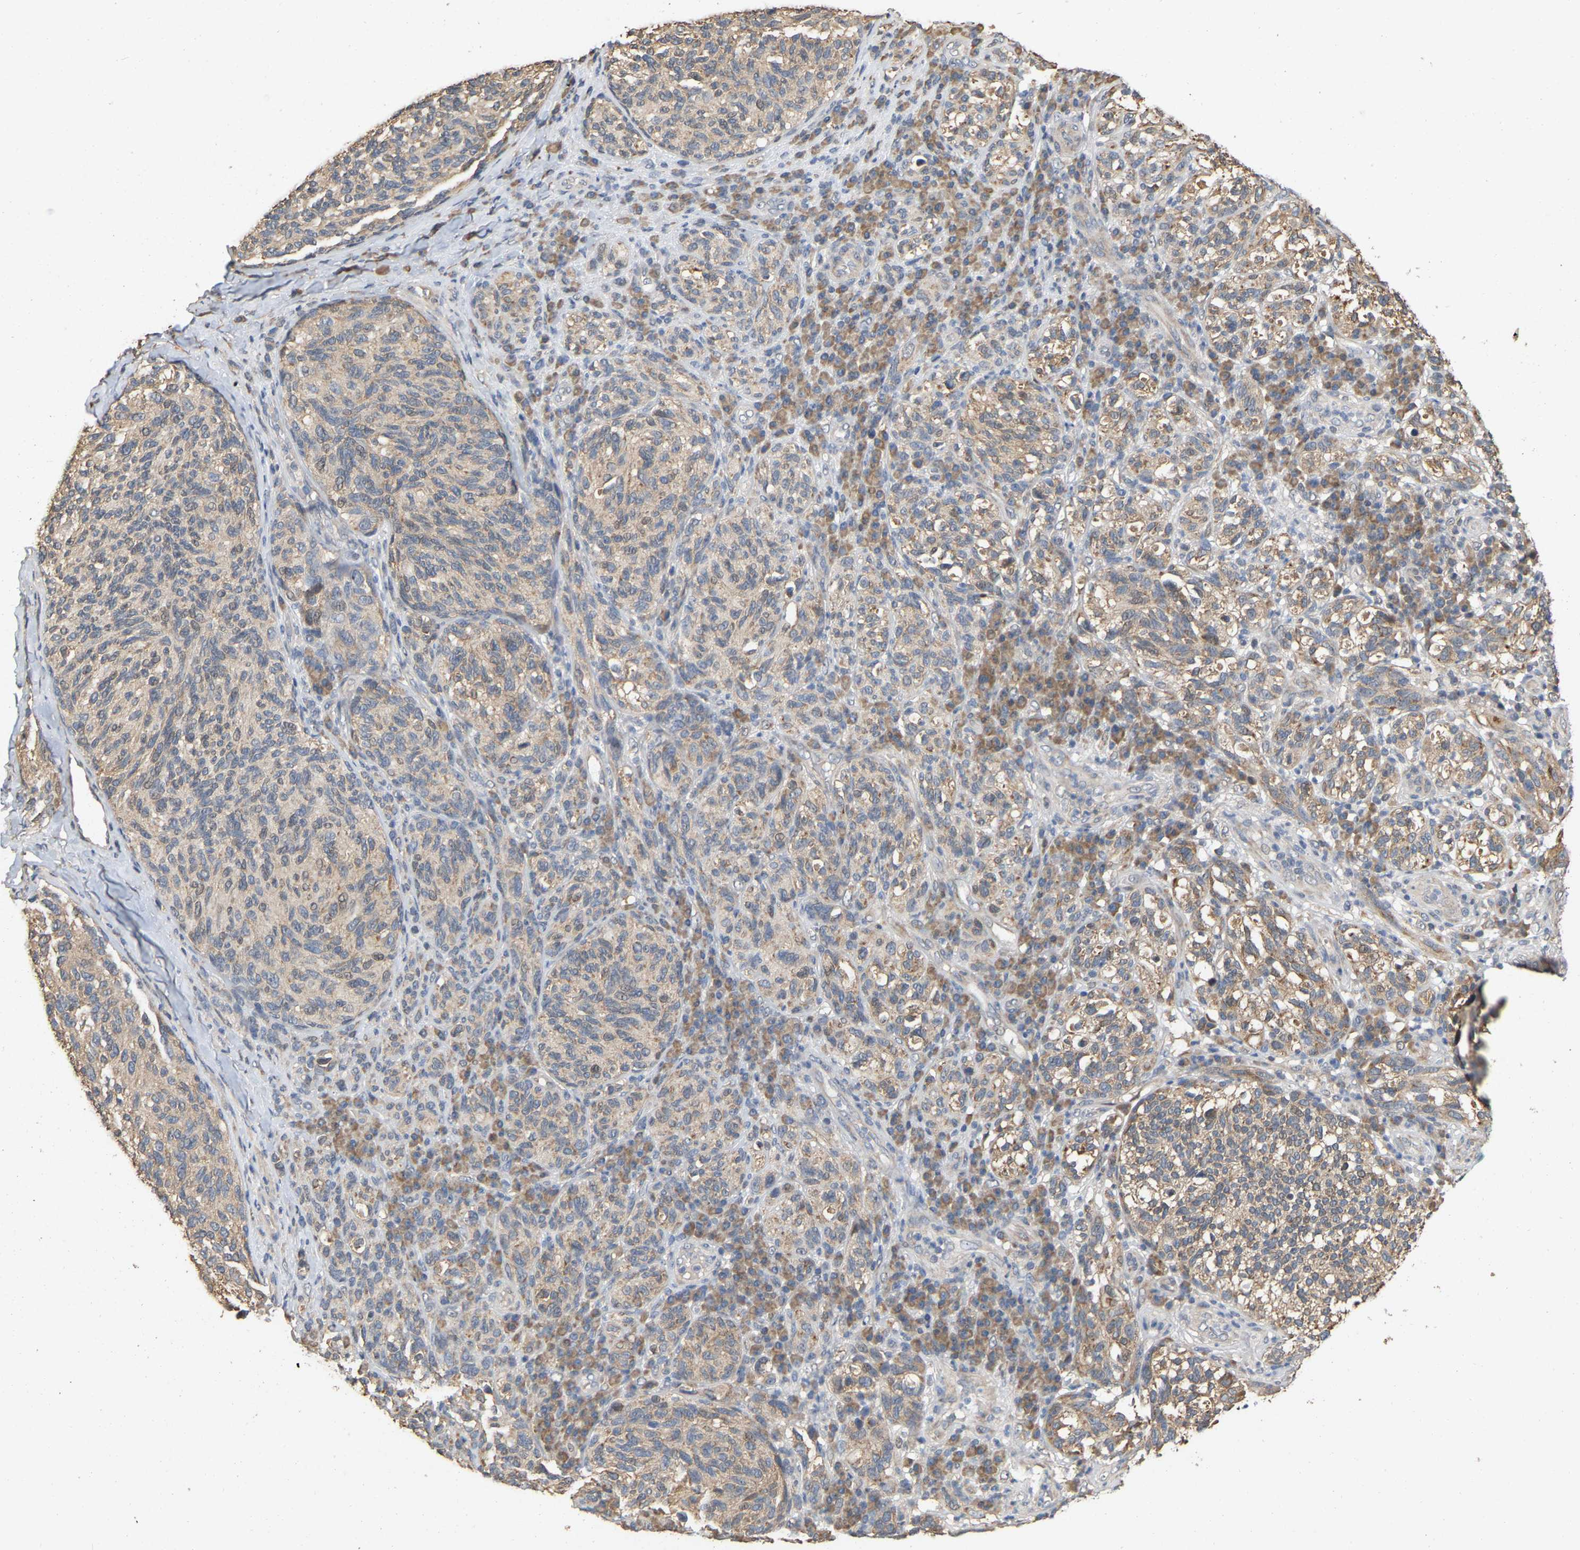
{"staining": {"intensity": "weak", "quantity": "<25%", "location": "cytoplasmic/membranous,nuclear"}, "tissue": "melanoma", "cell_type": "Tumor cells", "image_type": "cancer", "snomed": [{"axis": "morphology", "description": "Malignant melanoma, NOS"}, {"axis": "topography", "description": "Skin"}], "caption": "Protein analysis of malignant melanoma displays no significant expression in tumor cells.", "gene": "NCS1", "patient": {"sex": "female", "age": 73}}